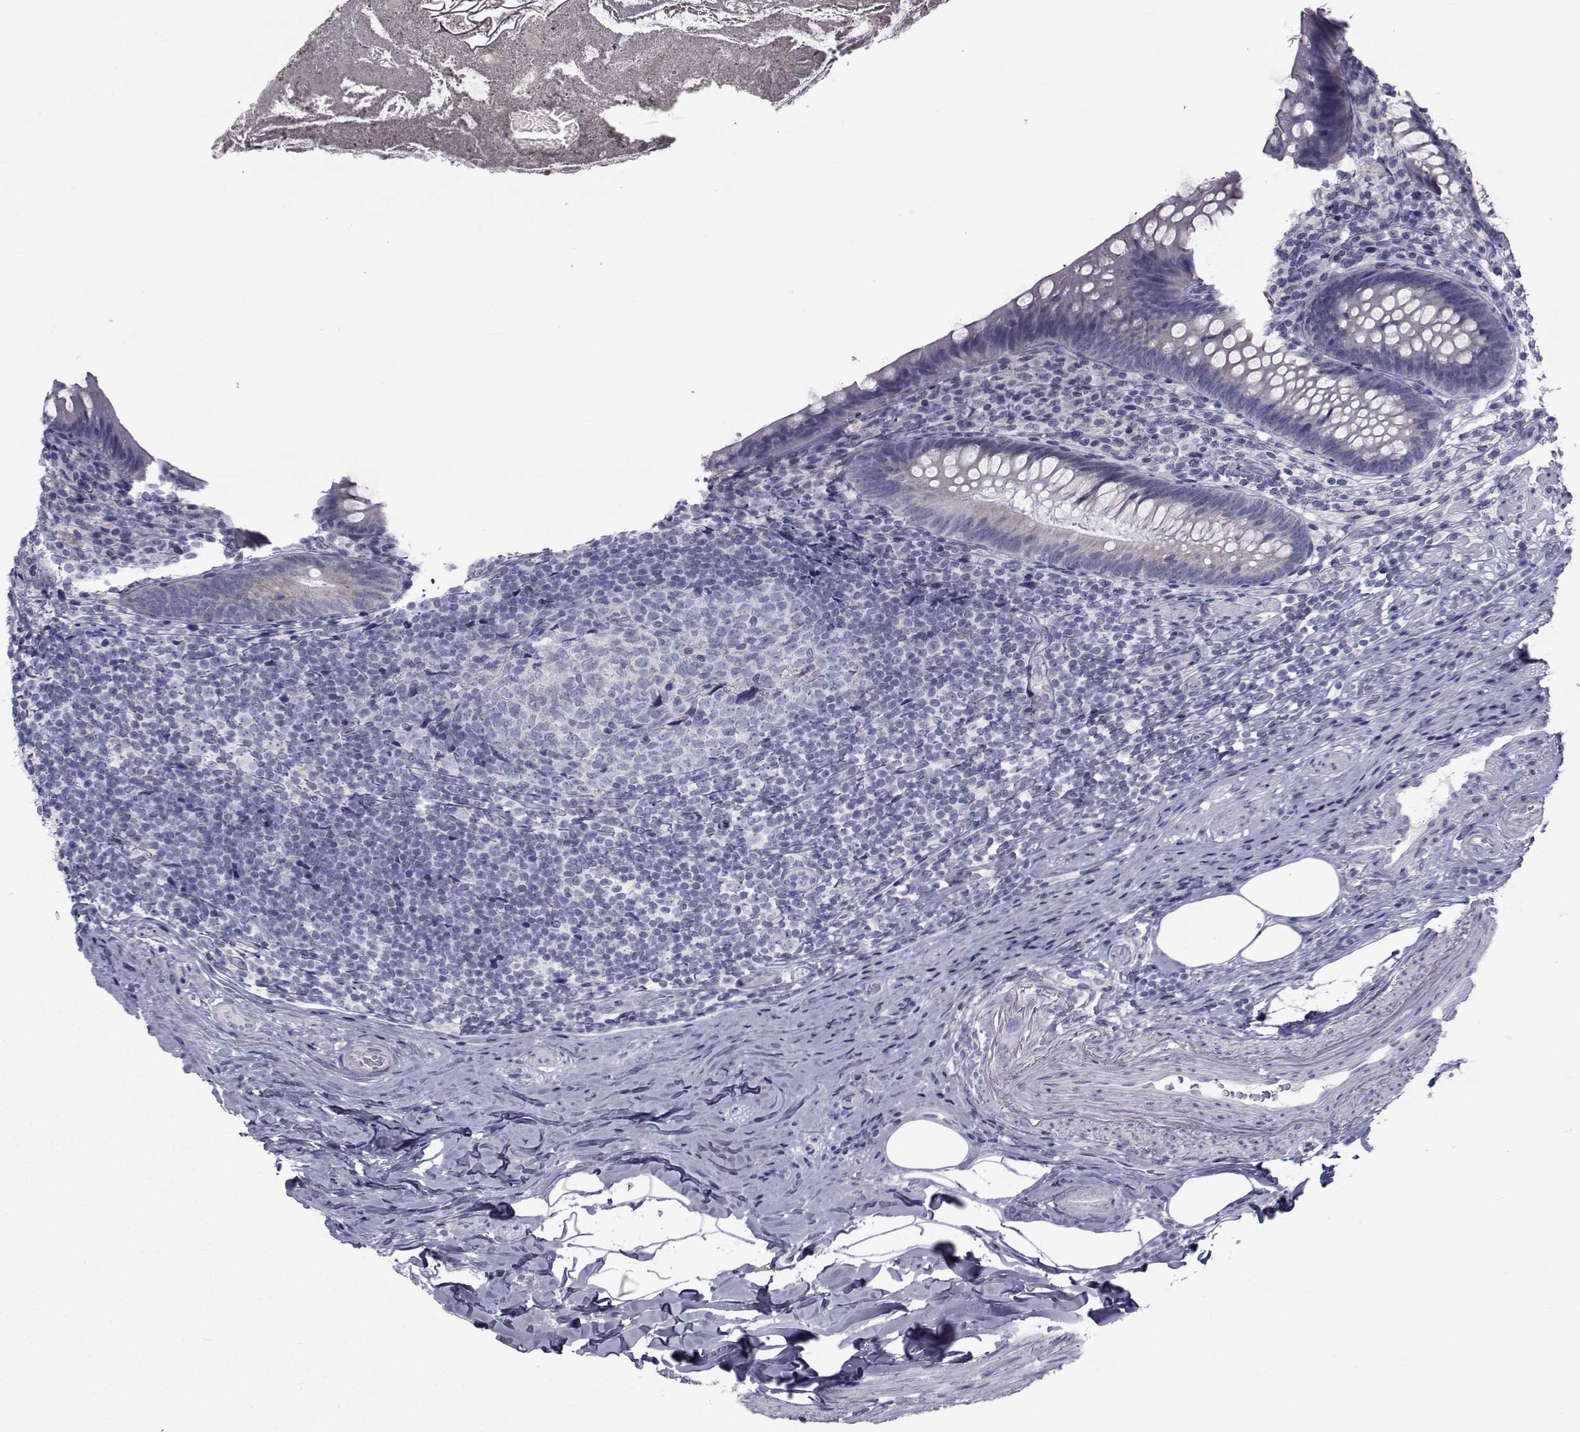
{"staining": {"intensity": "negative", "quantity": "none", "location": "none"}, "tissue": "appendix", "cell_type": "Glandular cells", "image_type": "normal", "snomed": [{"axis": "morphology", "description": "Normal tissue, NOS"}, {"axis": "topography", "description": "Appendix"}], "caption": "Human appendix stained for a protein using immunohistochemistry demonstrates no positivity in glandular cells.", "gene": "FDXR", "patient": {"sex": "male", "age": 47}}